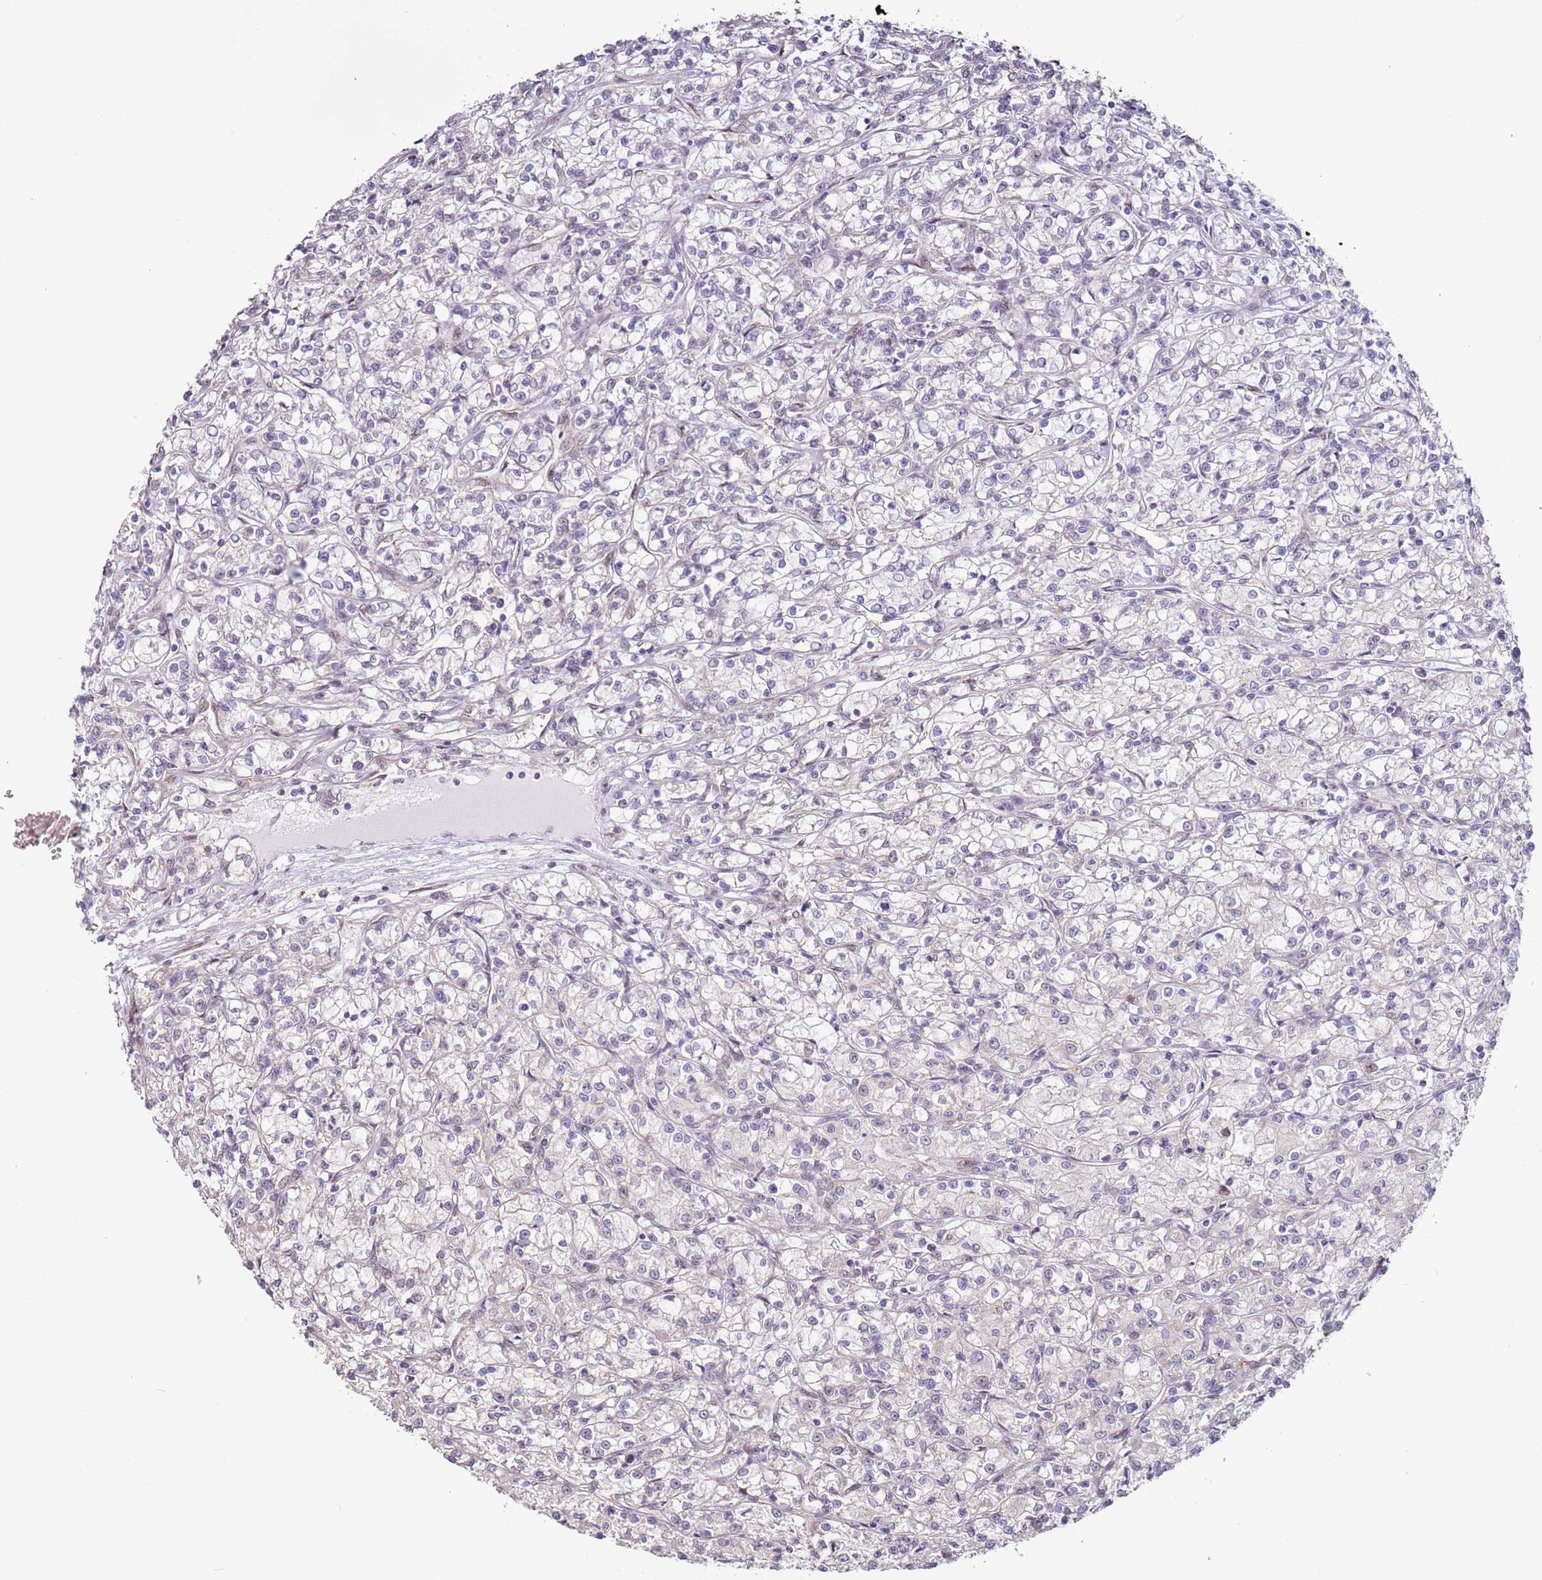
{"staining": {"intensity": "negative", "quantity": "none", "location": "none"}, "tissue": "renal cancer", "cell_type": "Tumor cells", "image_type": "cancer", "snomed": [{"axis": "morphology", "description": "Adenocarcinoma, NOS"}, {"axis": "topography", "description": "Kidney"}], "caption": "There is no significant staining in tumor cells of adenocarcinoma (renal).", "gene": "PSMD4", "patient": {"sex": "female", "age": 59}}